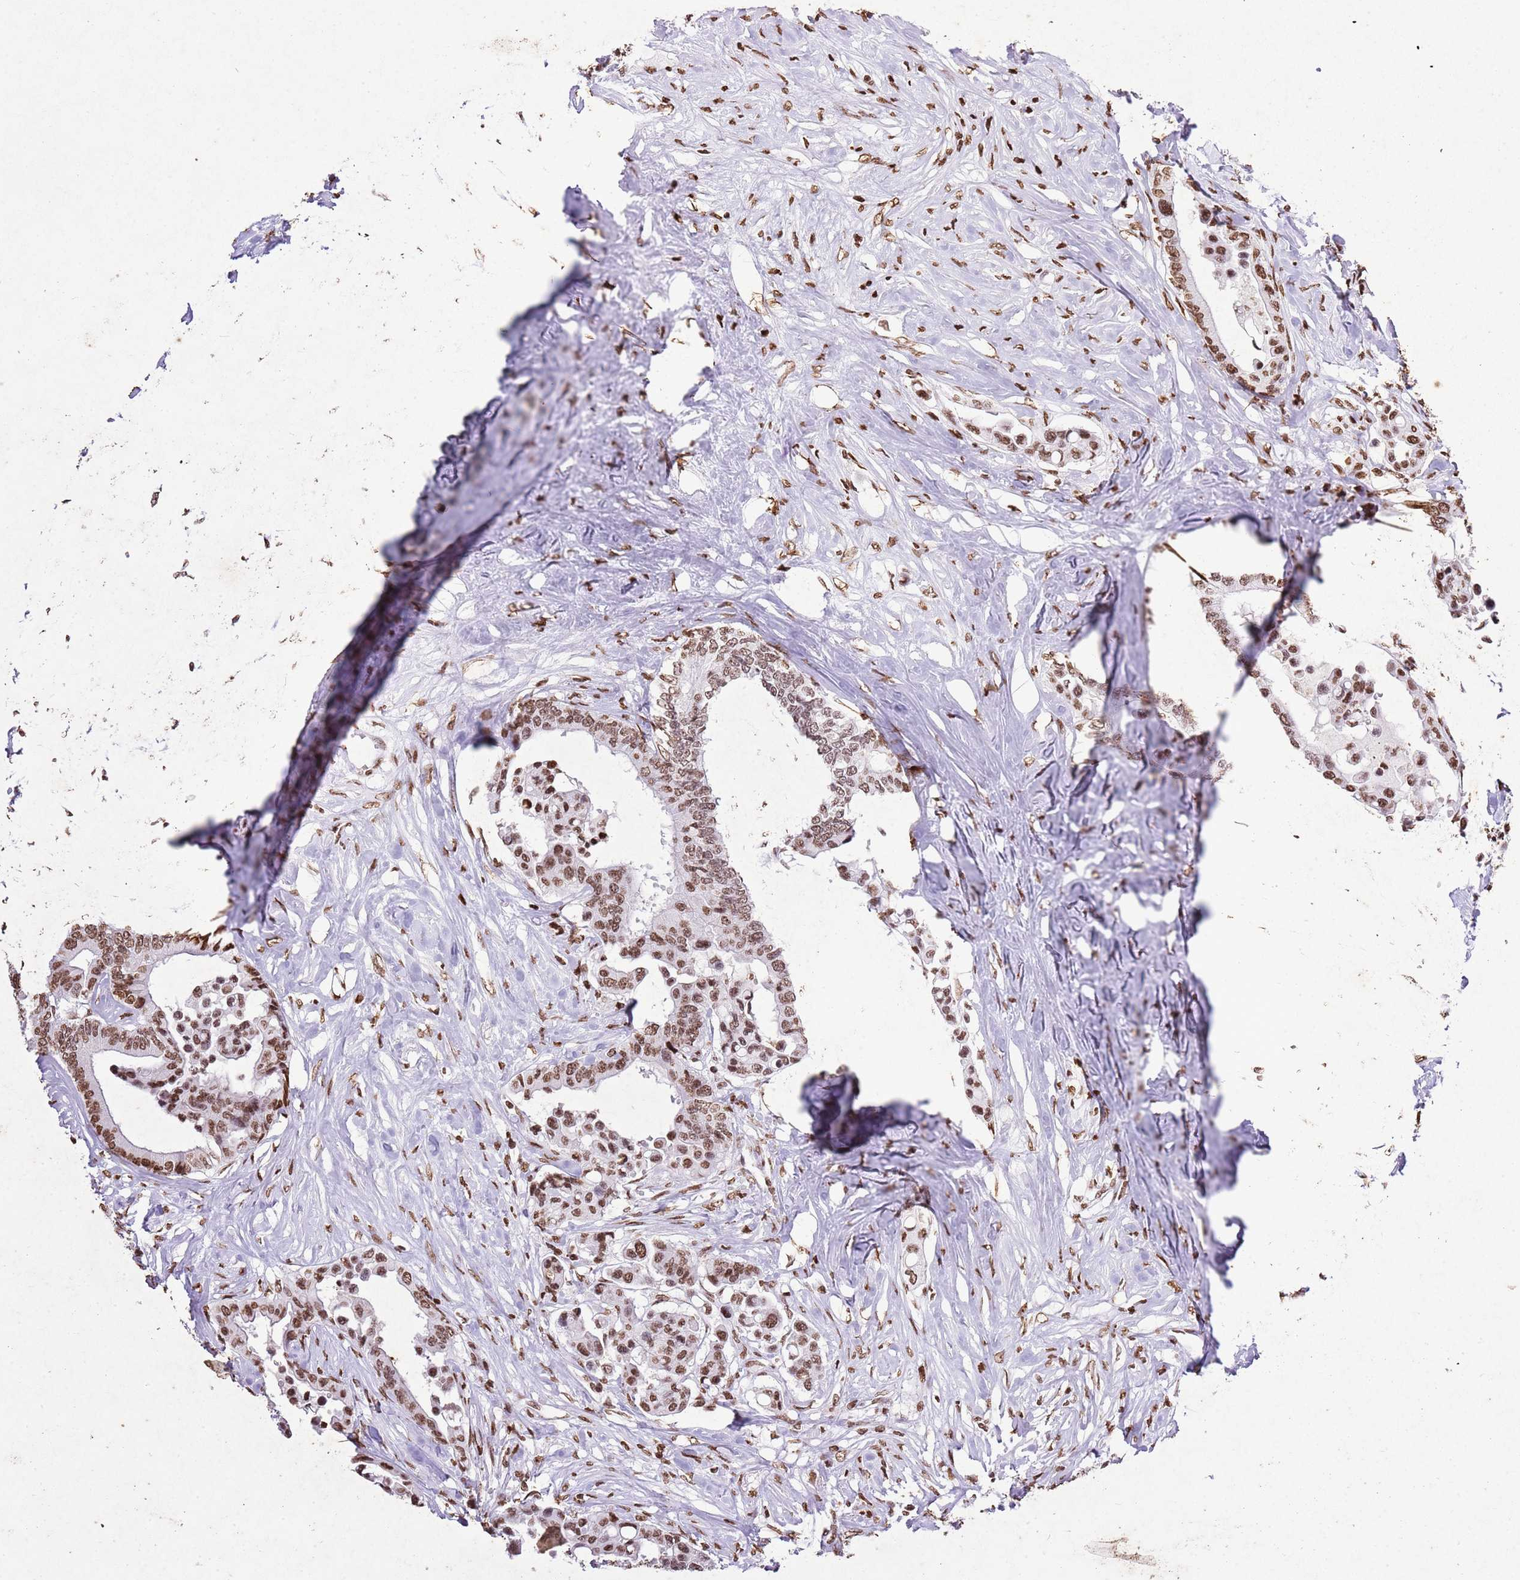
{"staining": {"intensity": "moderate", "quantity": ">75%", "location": "nuclear"}, "tissue": "colorectal cancer", "cell_type": "Tumor cells", "image_type": "cancer", "snomed": [{"axis": "morphology", "description": "Normal tissue, NOS"}, {"axis": "morphology", "description": "Adenocarcinoma, NOS"}, {"axis": "topography", "description": "Colon"}], "caption": "Colorectal cancer (adenocarcinoma) tissue demonstrates moderate nuclear expression in about >75% of tumor cells, visualized by immunohistochemistry.", "gene": "BMAL1", "patient": {"sex": "male", "age": 82}}